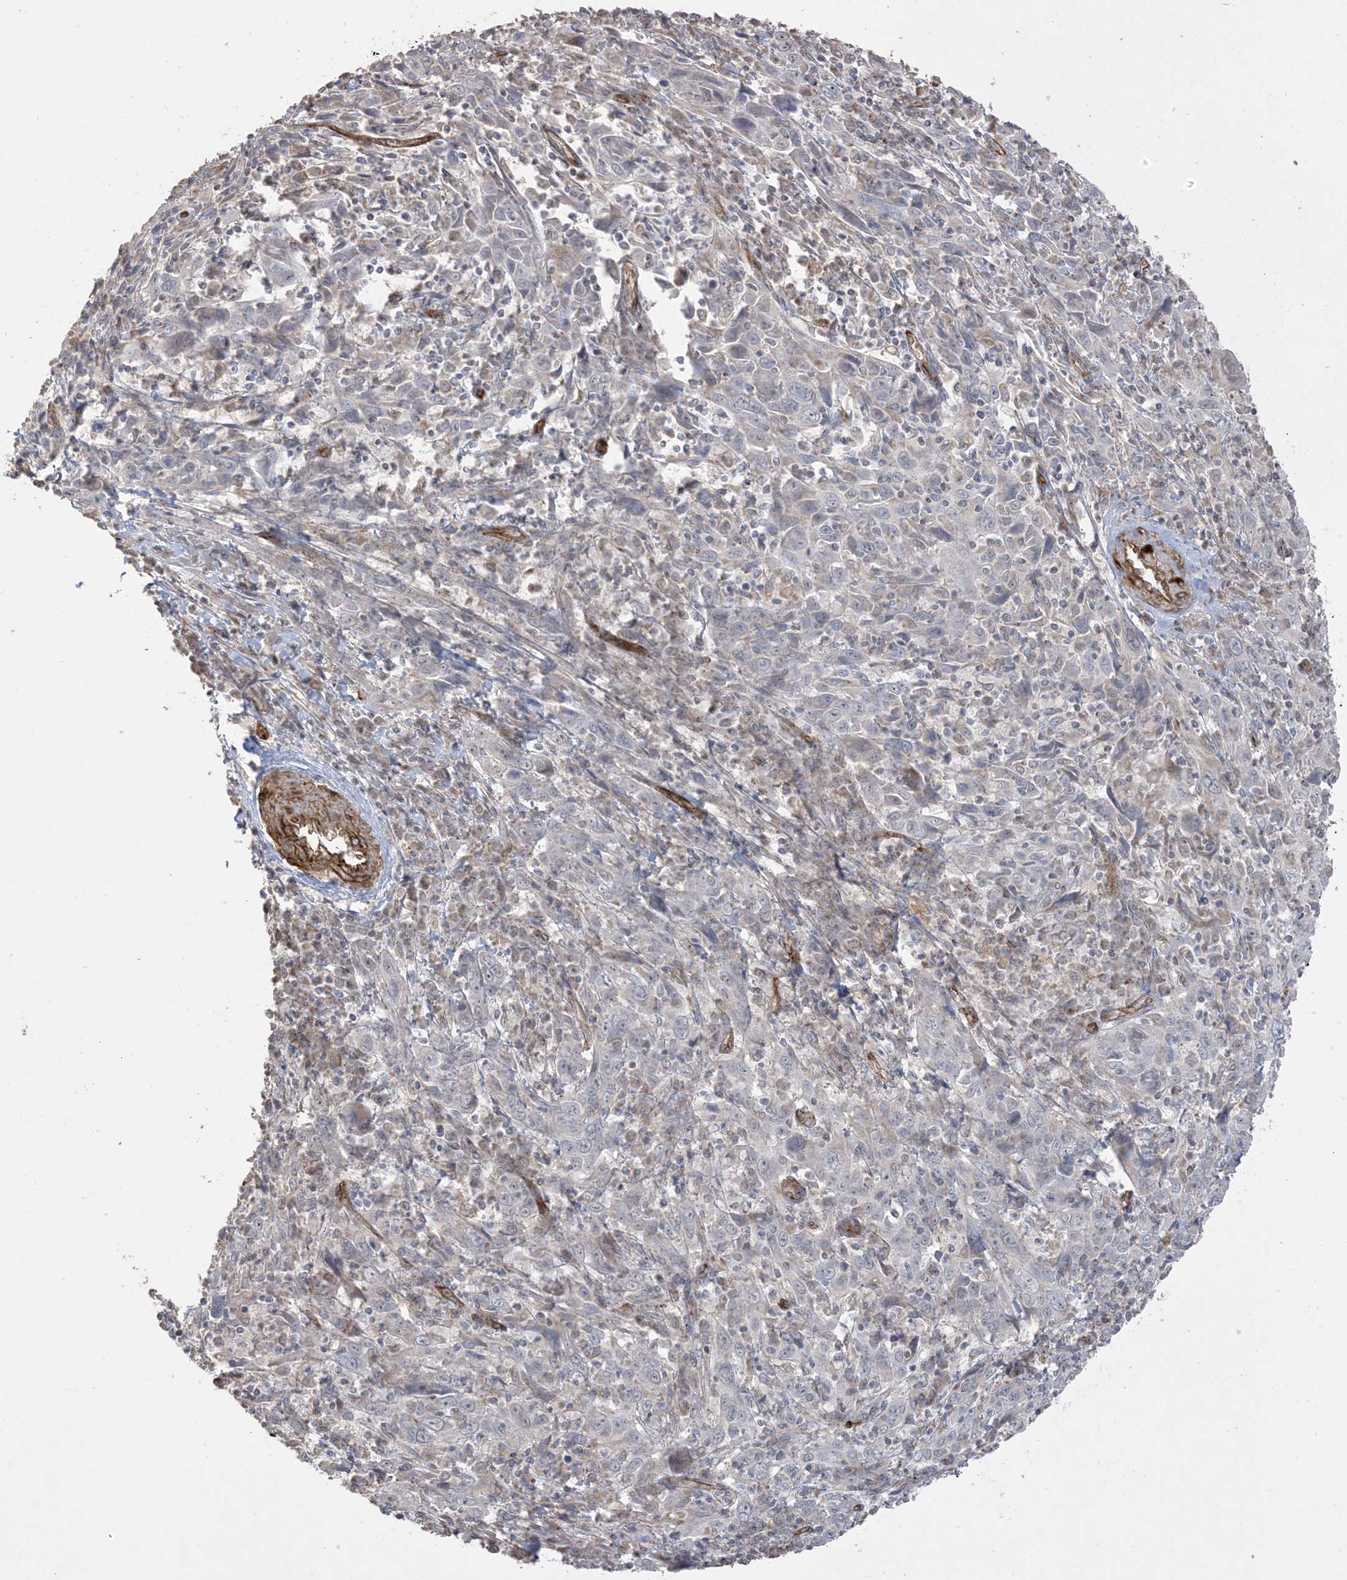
{"staining": {"intensity": "negative", "quantity": "none", "location": "none"}, "tissue": "cervical cancer", "cell_type": "Tumor cells", "image_type": "cancer", "snomed": [{"axis": "morphology", "description": "Squamous cell carcinoma, NOS"}, {"axis": "topography", "description": "Cervix"}], "caption": "A high-resolution photomicrograph shows immunohistochemistry staining of cervical squamous cell carcinoma, which demonstrates no significant positivity in tumor cells.", "gene": "AGA", "patient": {"sex": "female", "age": 46}}